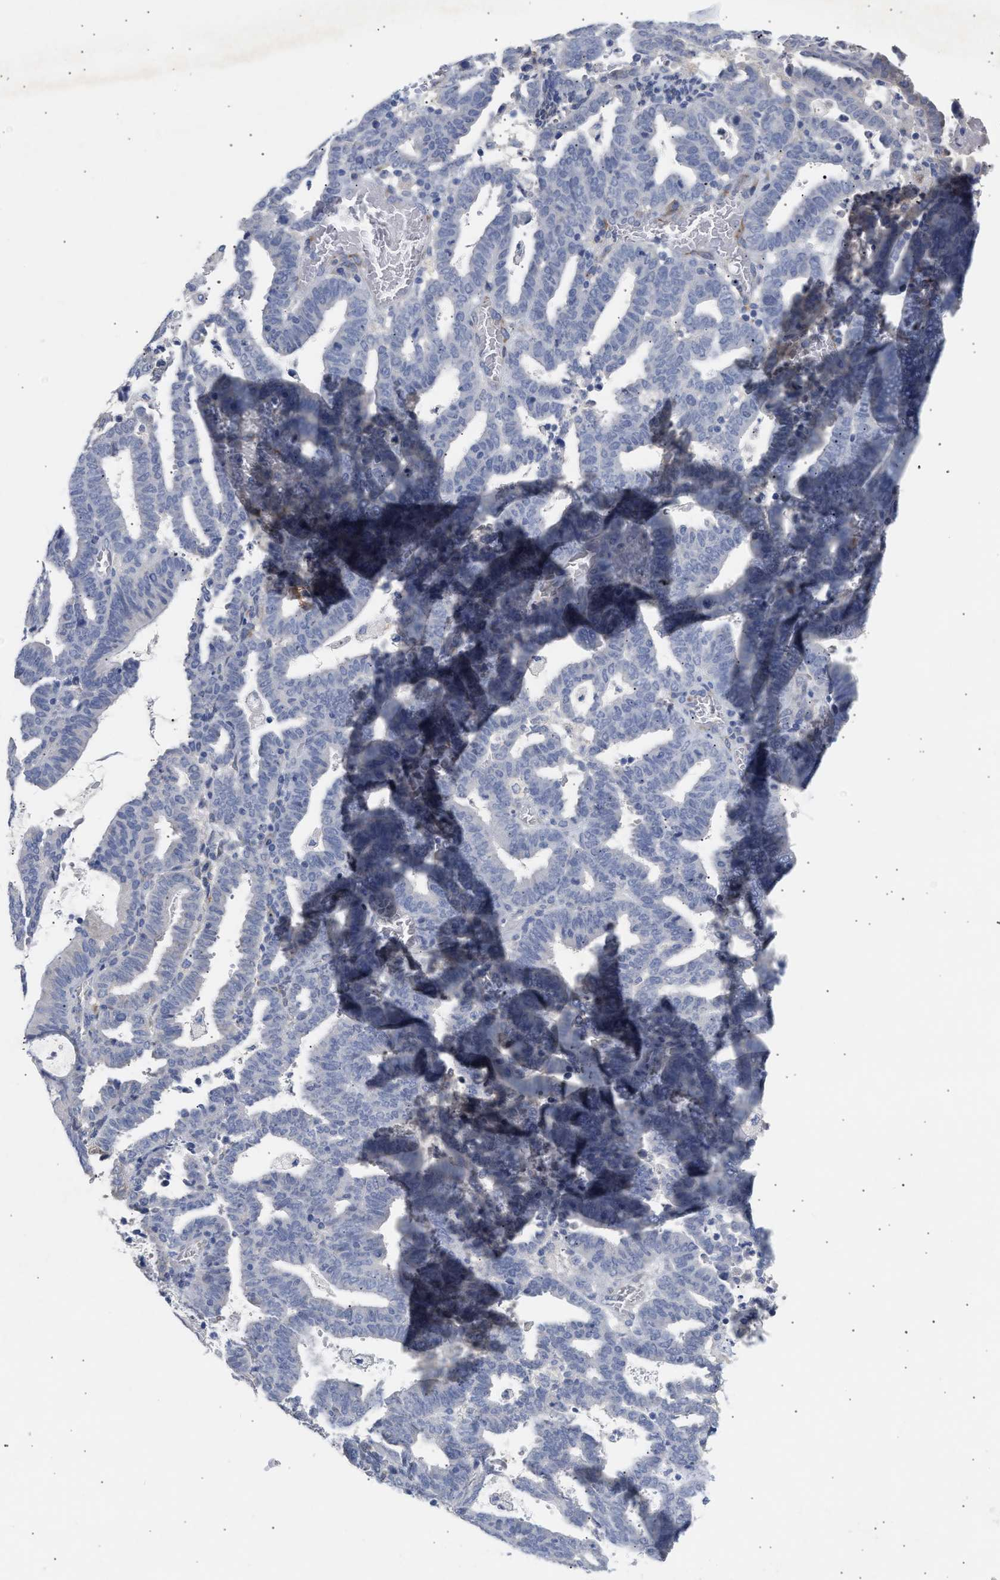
{"staining": {"intensity": "negative", "quantity": "none", "location": "none"}, "tissue": "endometrial cancer", "cell_type": "Tumor cells", "image_type": "cancer", "snomed": [{"axis": "morphology", "description": "Adenocarcinoma, NOS"}, {"axis": "topography", "description": "Uterus"}], "caption": "Endometrial cancer (adenocarcinoma) was stained to show a protein in brown. There is no significant staining in tumor cells.", "gene": "SELENOM", "patient": {"sex": "female", "age": 83}}